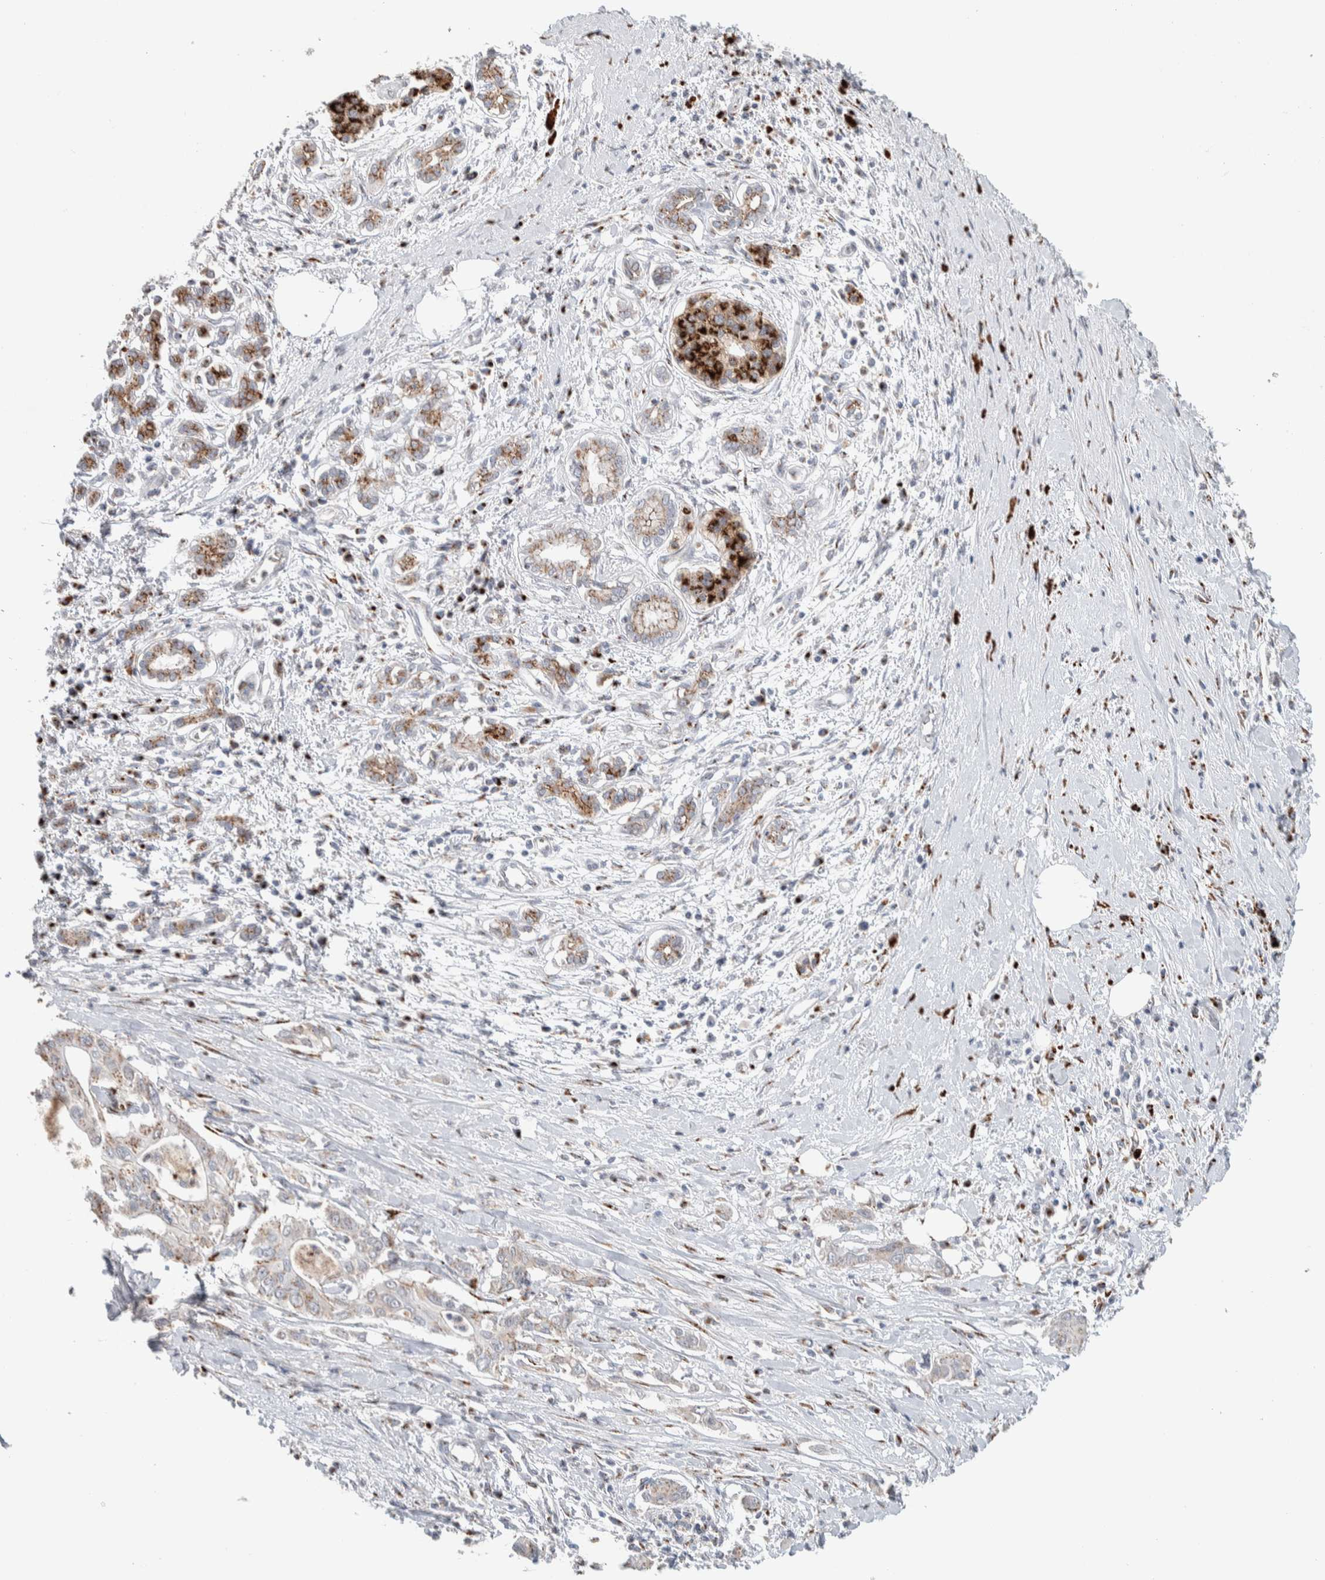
{"staining": {"intensity": "moderate", "quantity": "<25%", "location": "cytoplasmic/membranous"}, "tissue": "pancreatic cancer", "cell_type": "Tumor cells", "image_type": "cancer", "snomed": [{"axis": "morphology", "description": "Adenocarcinoma, NOS"}, {"axis": "topography", "description": "Pancreas"}], "caption": "Adenocarcinoma (pancreatic) stained with DAB immunohistochemistry displays low levels of moderate cytoplasmic/membranous expression in about <25% of tumor cells.", "gene": "SLC38A10", "patient": {"sex": "male", "age": 58}}